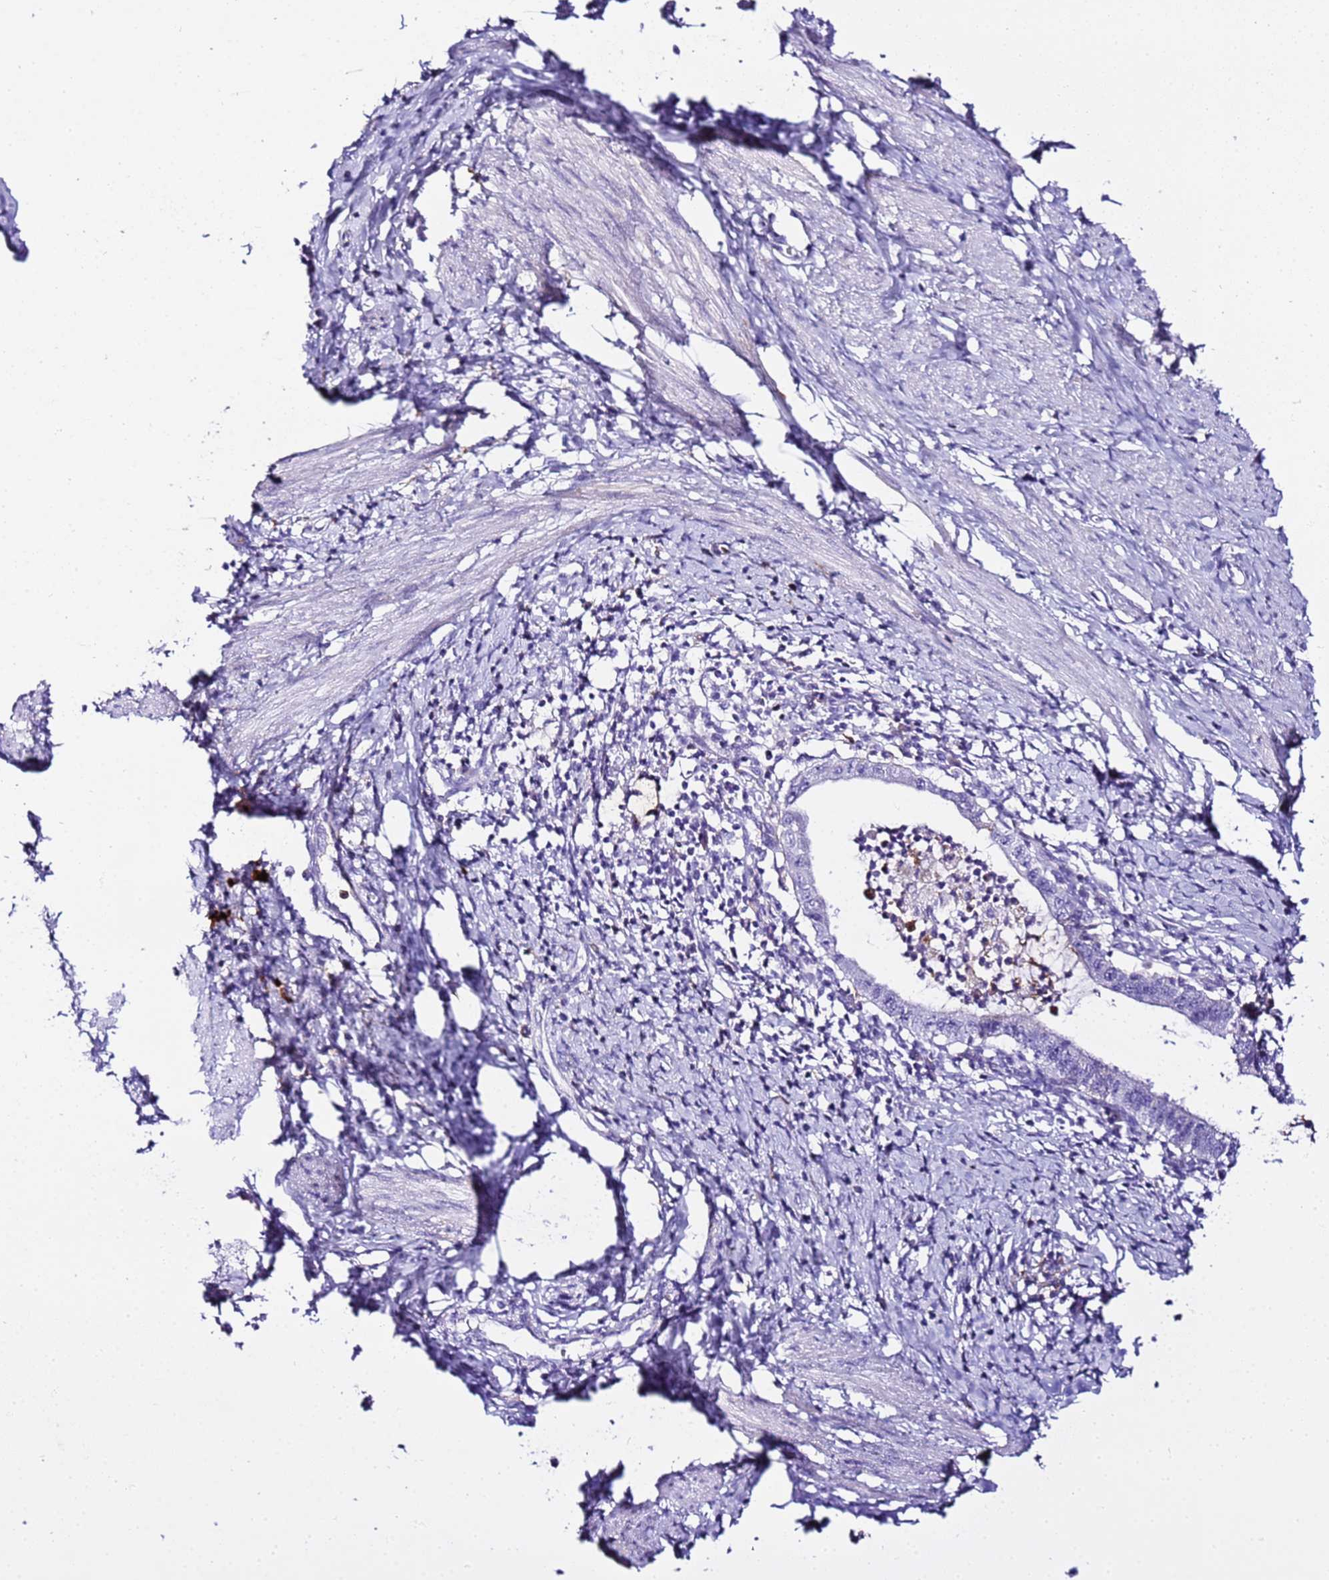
{"staining": {"intensity": "negative", "quantity": "none", "location": "none"}, "tissue": "cervical cancer", "cell_type": "Tumor cells", "image_type": "cancer", "snomed": [{"axis": "morphology", "description": "Adenocarcinoma, NOS"}, {"axis": "topography", "description": "Cervix"}], "caption": "Immunohistochemistry micrograph of adenocarcinoma (cervical) stained for a protein (brown), which shows no expression in tumor cells.", "gene": "CFHR2", "patient": {"sex": "female", "age": 36}}